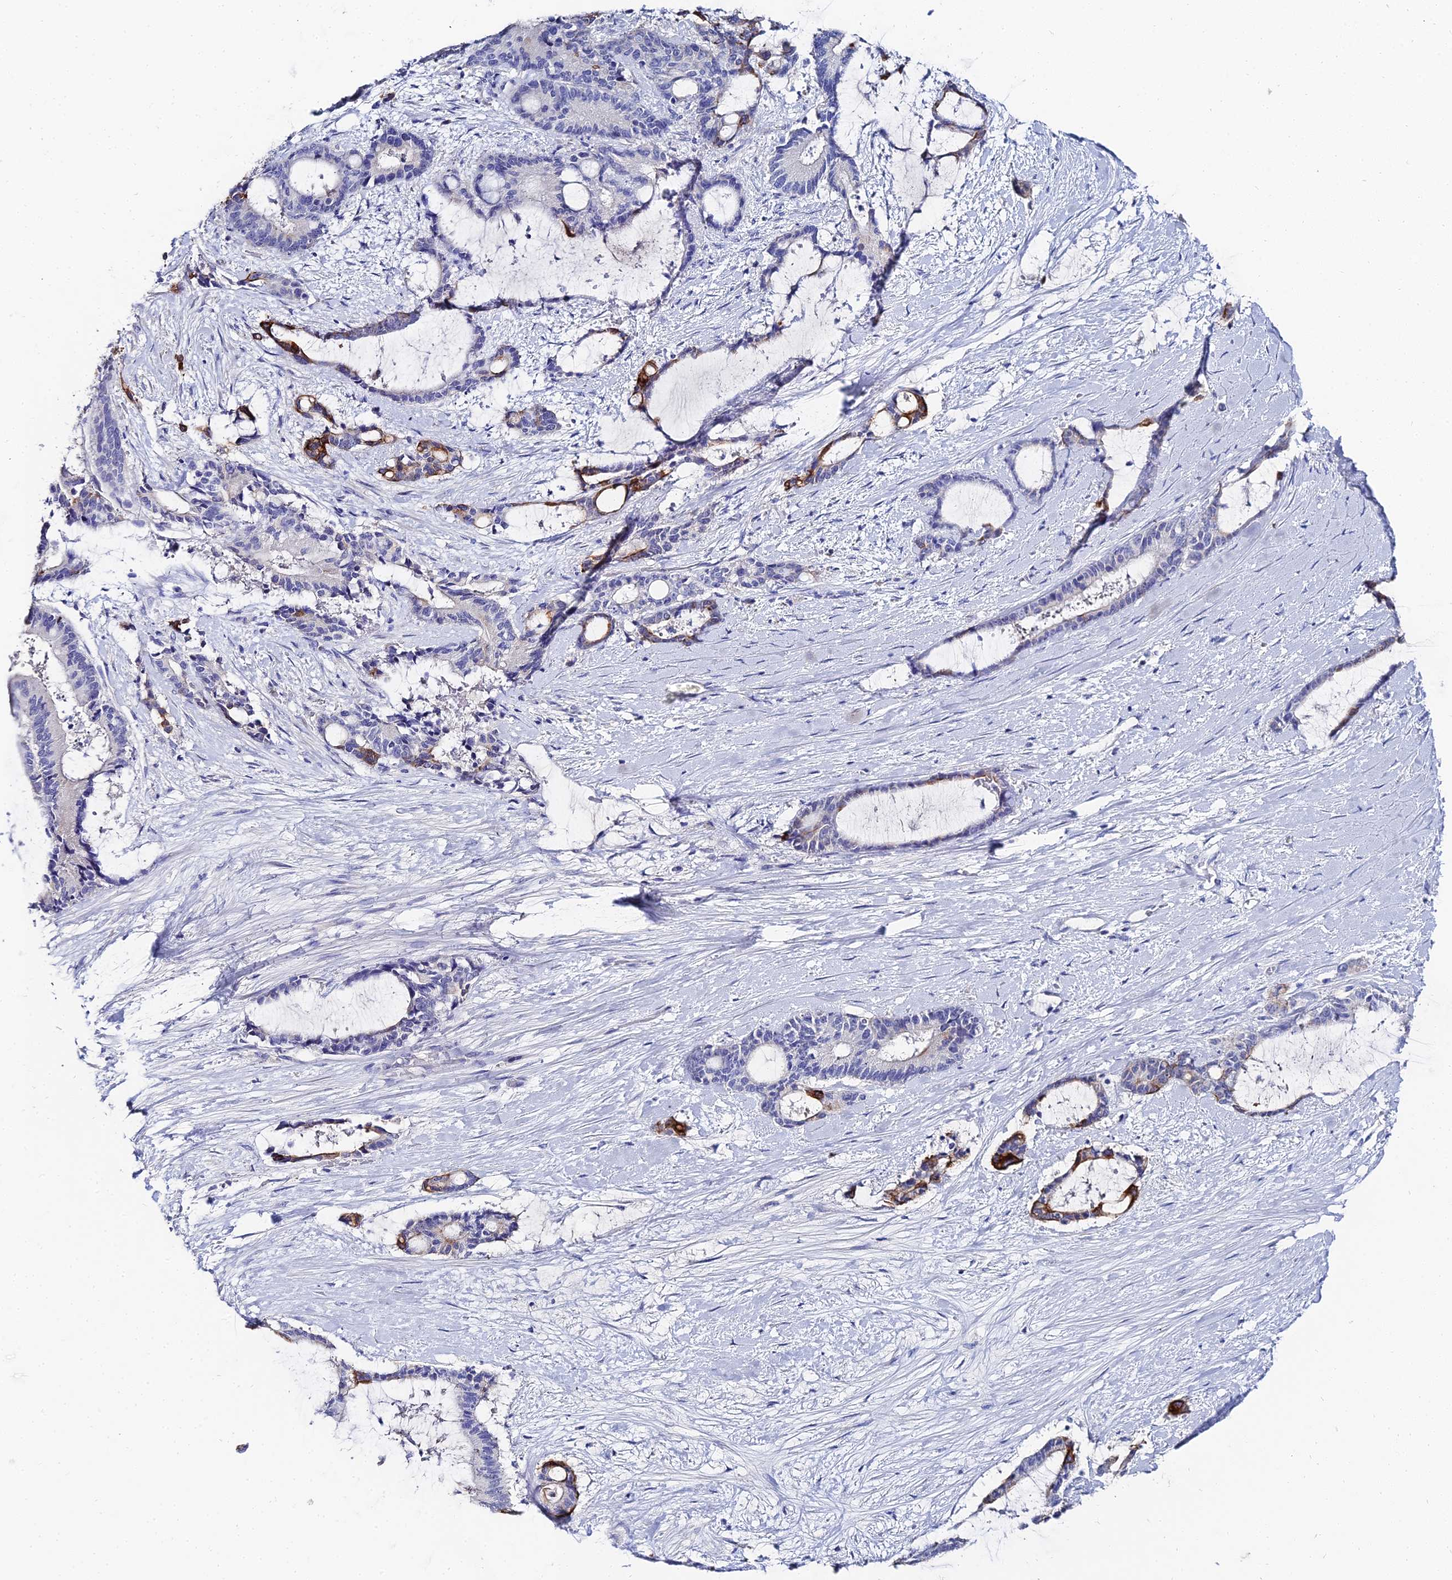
{"staining": {"intensity": "strong", "quantity": "<25%", "location": "cytoplasmic/membranous"}, "tissue": "liver cancer", "cell_type": "Tumor cells", "image_type": "cancer", "snomed": [{"axis": "morphology", "description": "Normal tissue, NOS"}, {"axis": "morphology", "description": "Cholangiocarcinoma"}, {"axis": "topography", "description": "Liver"}, {"axis": "topography", "description": "Peripheral nerve tissue"}], "caption": "Protein expression analysis of human liver cancer reveals strong cytoplasmic/membranous expression in about <25% of tumor cells.", "gene": "KRT17", "patient": {"sex": "female", "age": 73}}